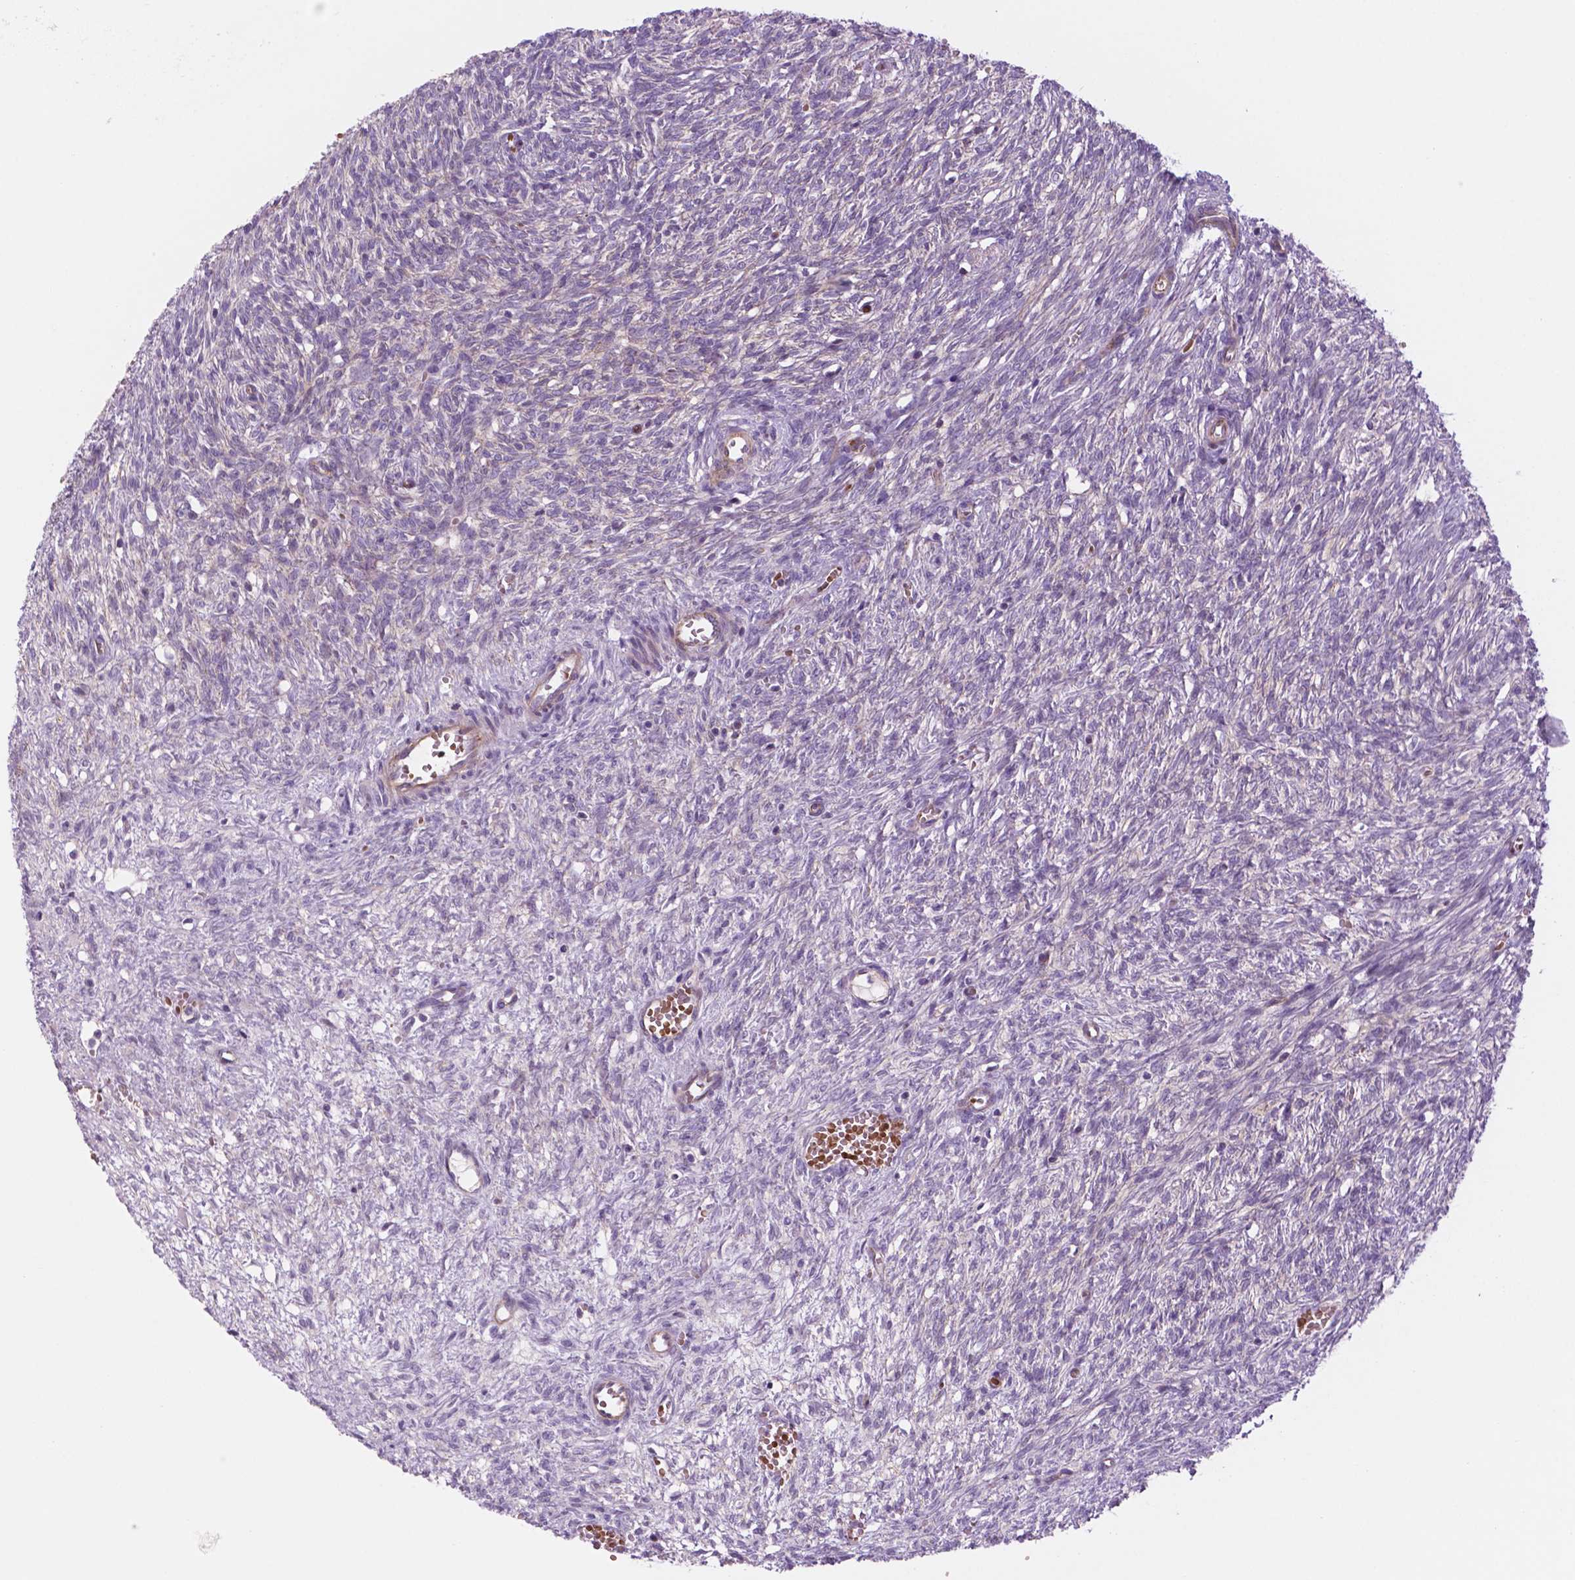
{"staining": {"intensity": "negative", "quantity": "none", "location": "none"}, "tissue": "ovary", "cell_type": "Follicle cells", "image_type": "normal", "snomed": [{"axis": "morphology", "description": "Normal tissue, NOS"}, {"axis": "topography", "description": "Ovary"}], "caption": "Immunohistochemical staining of unremarkable ovary displays no significant expression in follicle cells.", "gene": "RND3", "patient": {"sex": "female", "age": 46}}